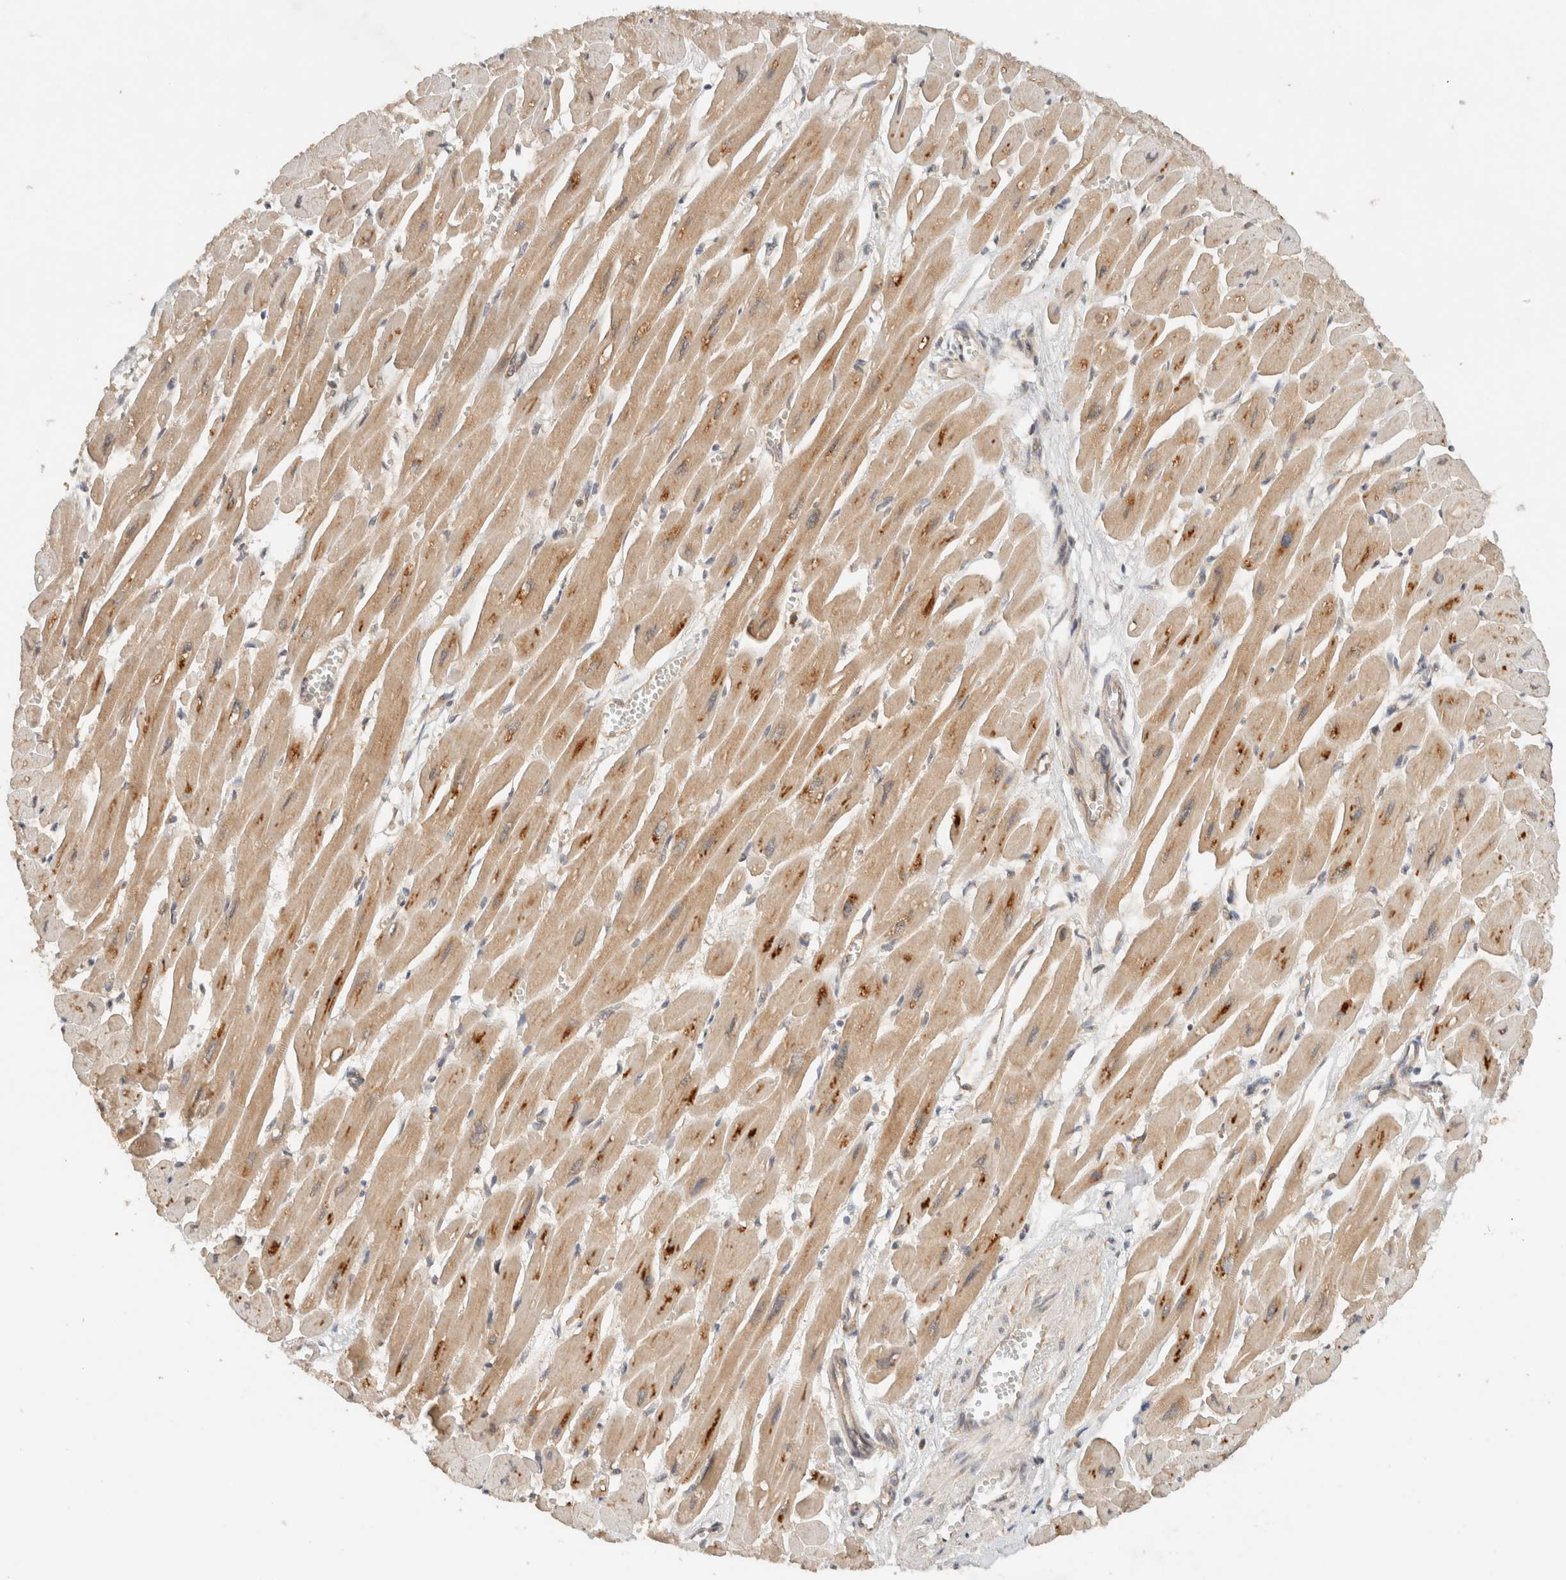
{"staining": {"intensity": "moderate", "quantity": ">75%", "location": "cytoplasmic/membranous"}, "tissue": "heart muscle", "cell_type": "Cardiomyocytes", "image_type": "normal", "snomed": [{"axis": "morphology", "description": "Normal tissue, NOS"}, {"axis": "topography", "description": "Heart"}], "caption": "Cardiomyocytes show moderate cytoplasmic/membranous staining in approximately >75% of cells in normal heart muscle.", "gene": "ARFGEF2", "patient": {"sex": "female", "age": 54}}